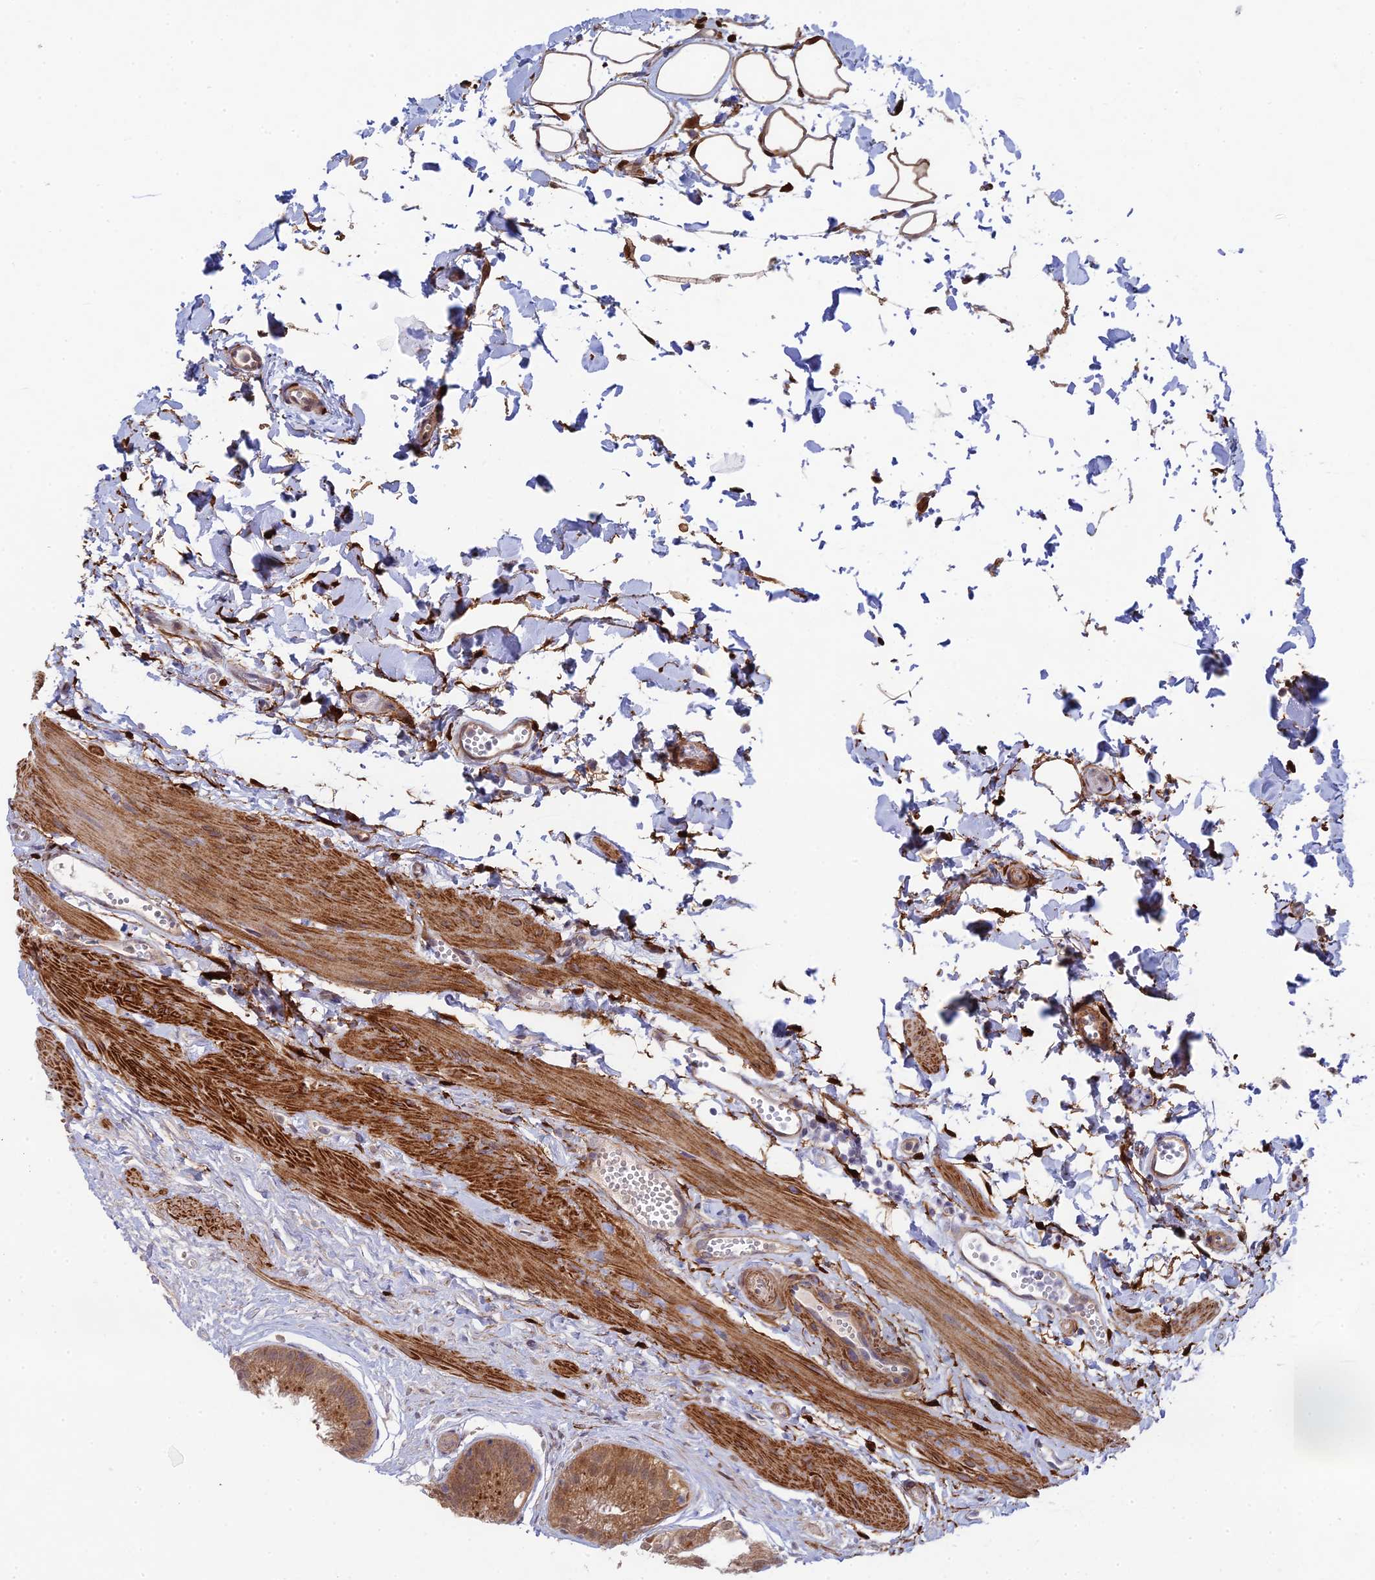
{"staining": {"intensity": "moderate", "quantity": ">75%", "location": "cytoplasmic/membranous"}, "tissue": "gallbladder", "cell_type": "Glandular cells", "image_type": "normal", "snomed": [{"axis": "morphology", "description": "Normal tissue, NOS"}, {"axis": "topography", "description": "Gallbladder"}], "caption": "IHC image of benign gallbladder: human gallbladder stained using immunohistochemistry (IHC) exhibits medium levels of moderate protein expression localized specifically in the cytoplasmic/membranous of glandular cells, appearing as a cytoplasmic/membranous brown color.", "gene": "INCA1", "patient": {"sex": "female", "age": 54}}